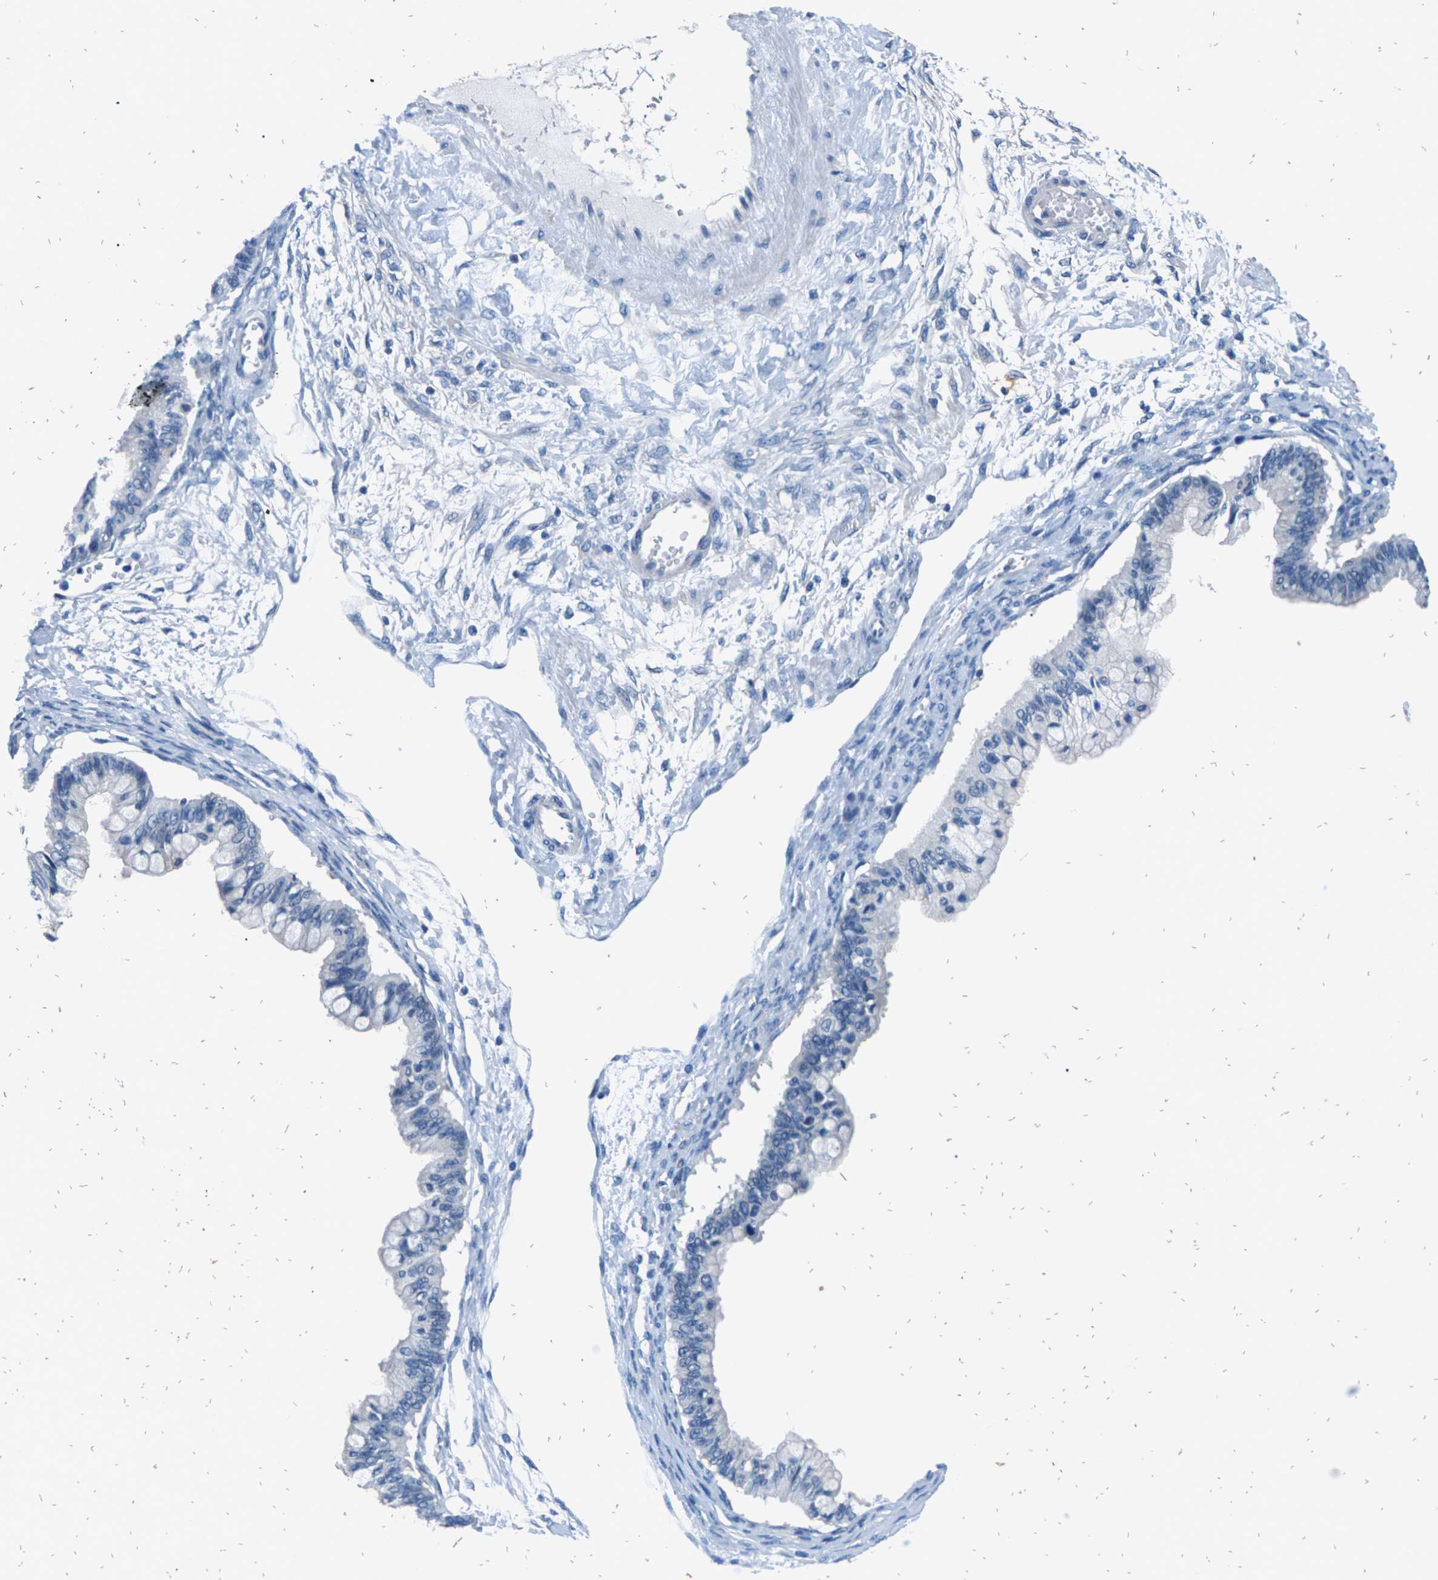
{"staining": {"intensity": "negative", "quantity": "none", "location": "none"}, "tissue": "ovarian cancer", "cell_type": "Tumor cells", "image_type": "cancer", "snomed": [{"axis": "morphology", "description": "Cystadenocarcinoma, mucinous, NOS"}, {"axis": "topography", "description": "Ovary"}], "caption": "Tumor cells are negative for protein expression in human ovarian cancer.", "gene": "UMOD", "patient": {"sex": "female", "age": 57}}